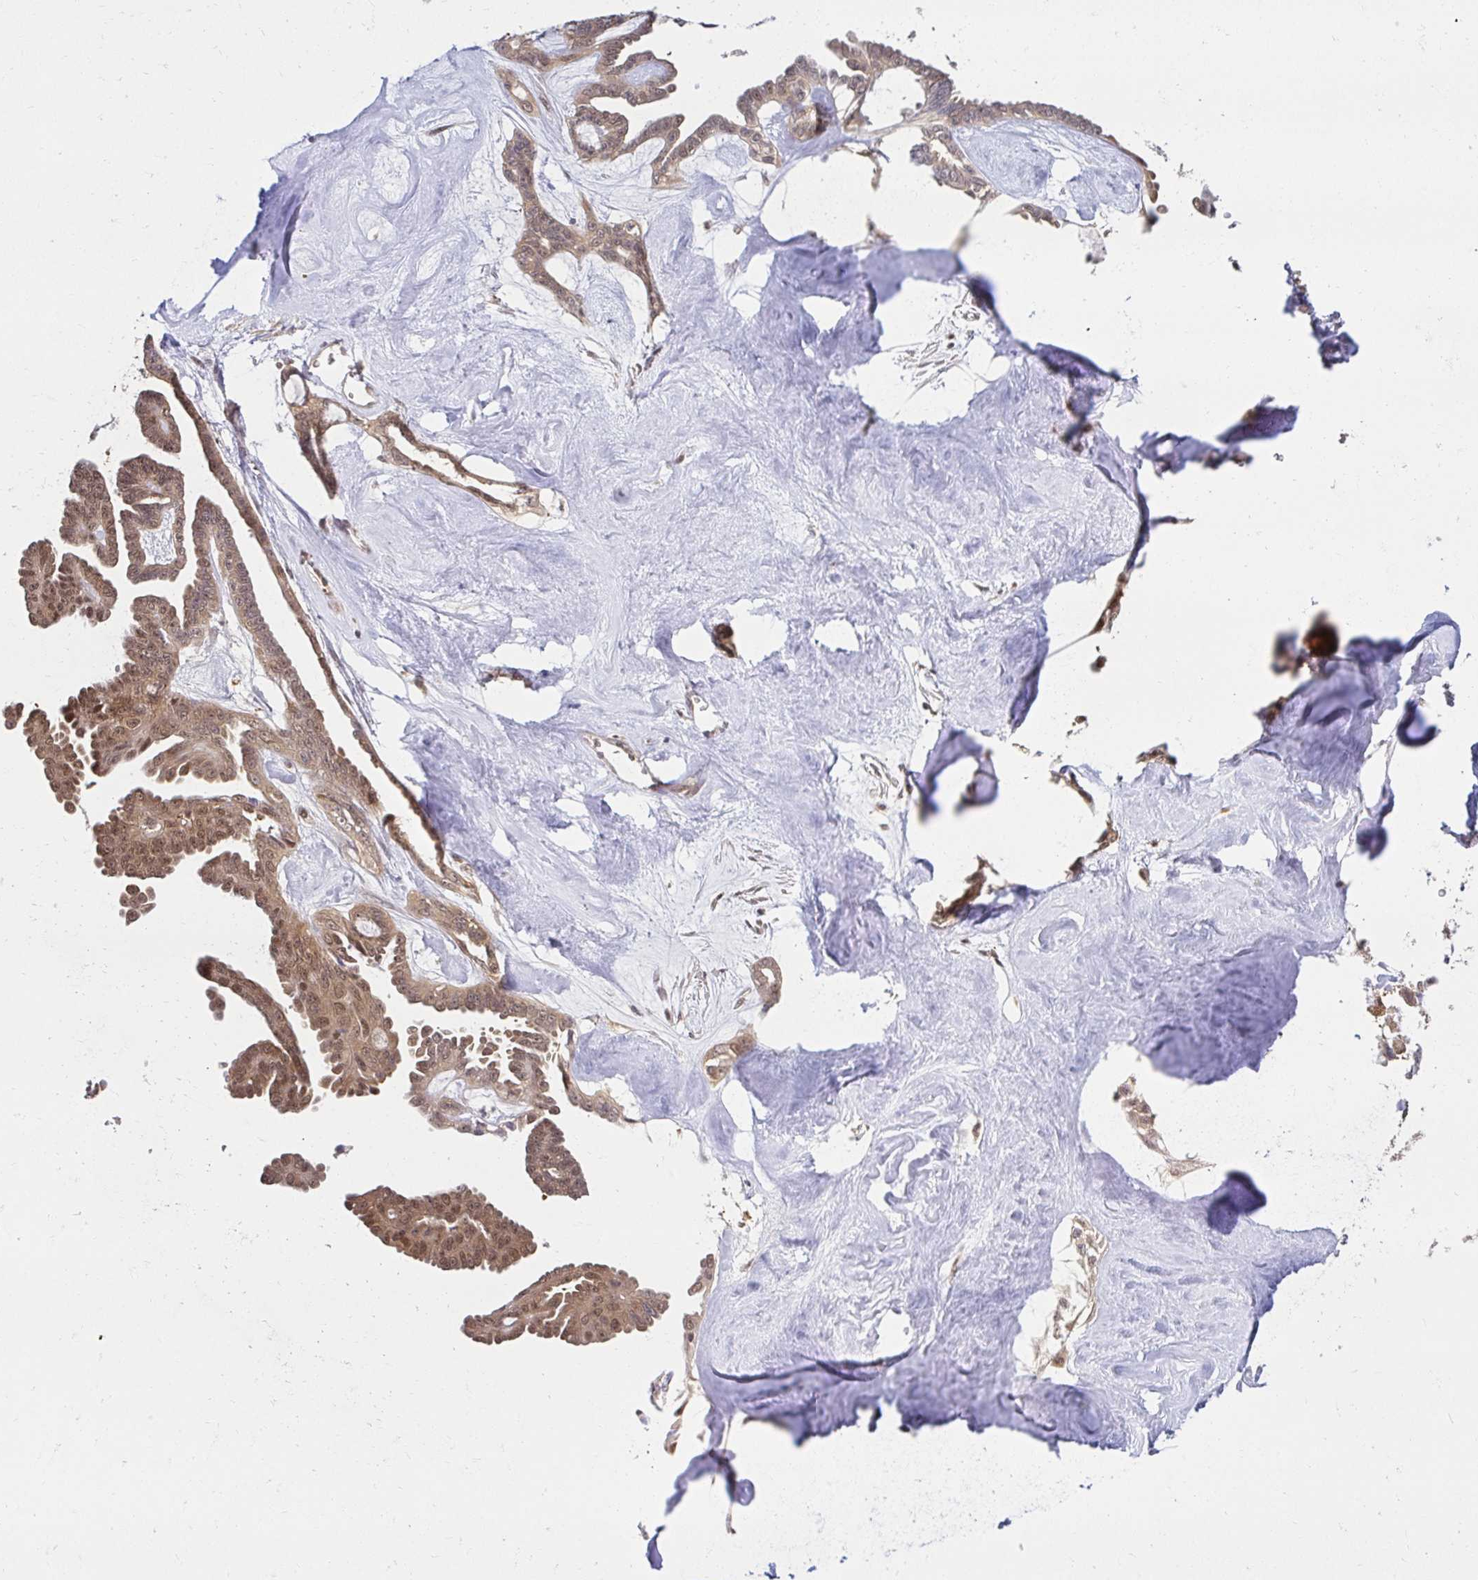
{"staining": {"intensity": "moderate", "quantity": ">75%", "location": "cytoplasmic/membranous,nuclear"}, "tissue": "ovarian cancer", "cell_type": "Tumor cells", "image_type": "cancer", "snomed": [{"axis": "morphology", "description": "Cystadenocarcinoma, serous, NOS"}, {"axis": "topography", "description": "Ovary"}], "caption": "This histopathology image shows IHC staining of human ovarian cancer (serous cystadenocarcinoma), with medium moderate cytoplasmic/membranous and nuclear staining in about >75% of tumor cells.", "gene": "PSMA4", "patient": {"sex": "female", "age": 71}}